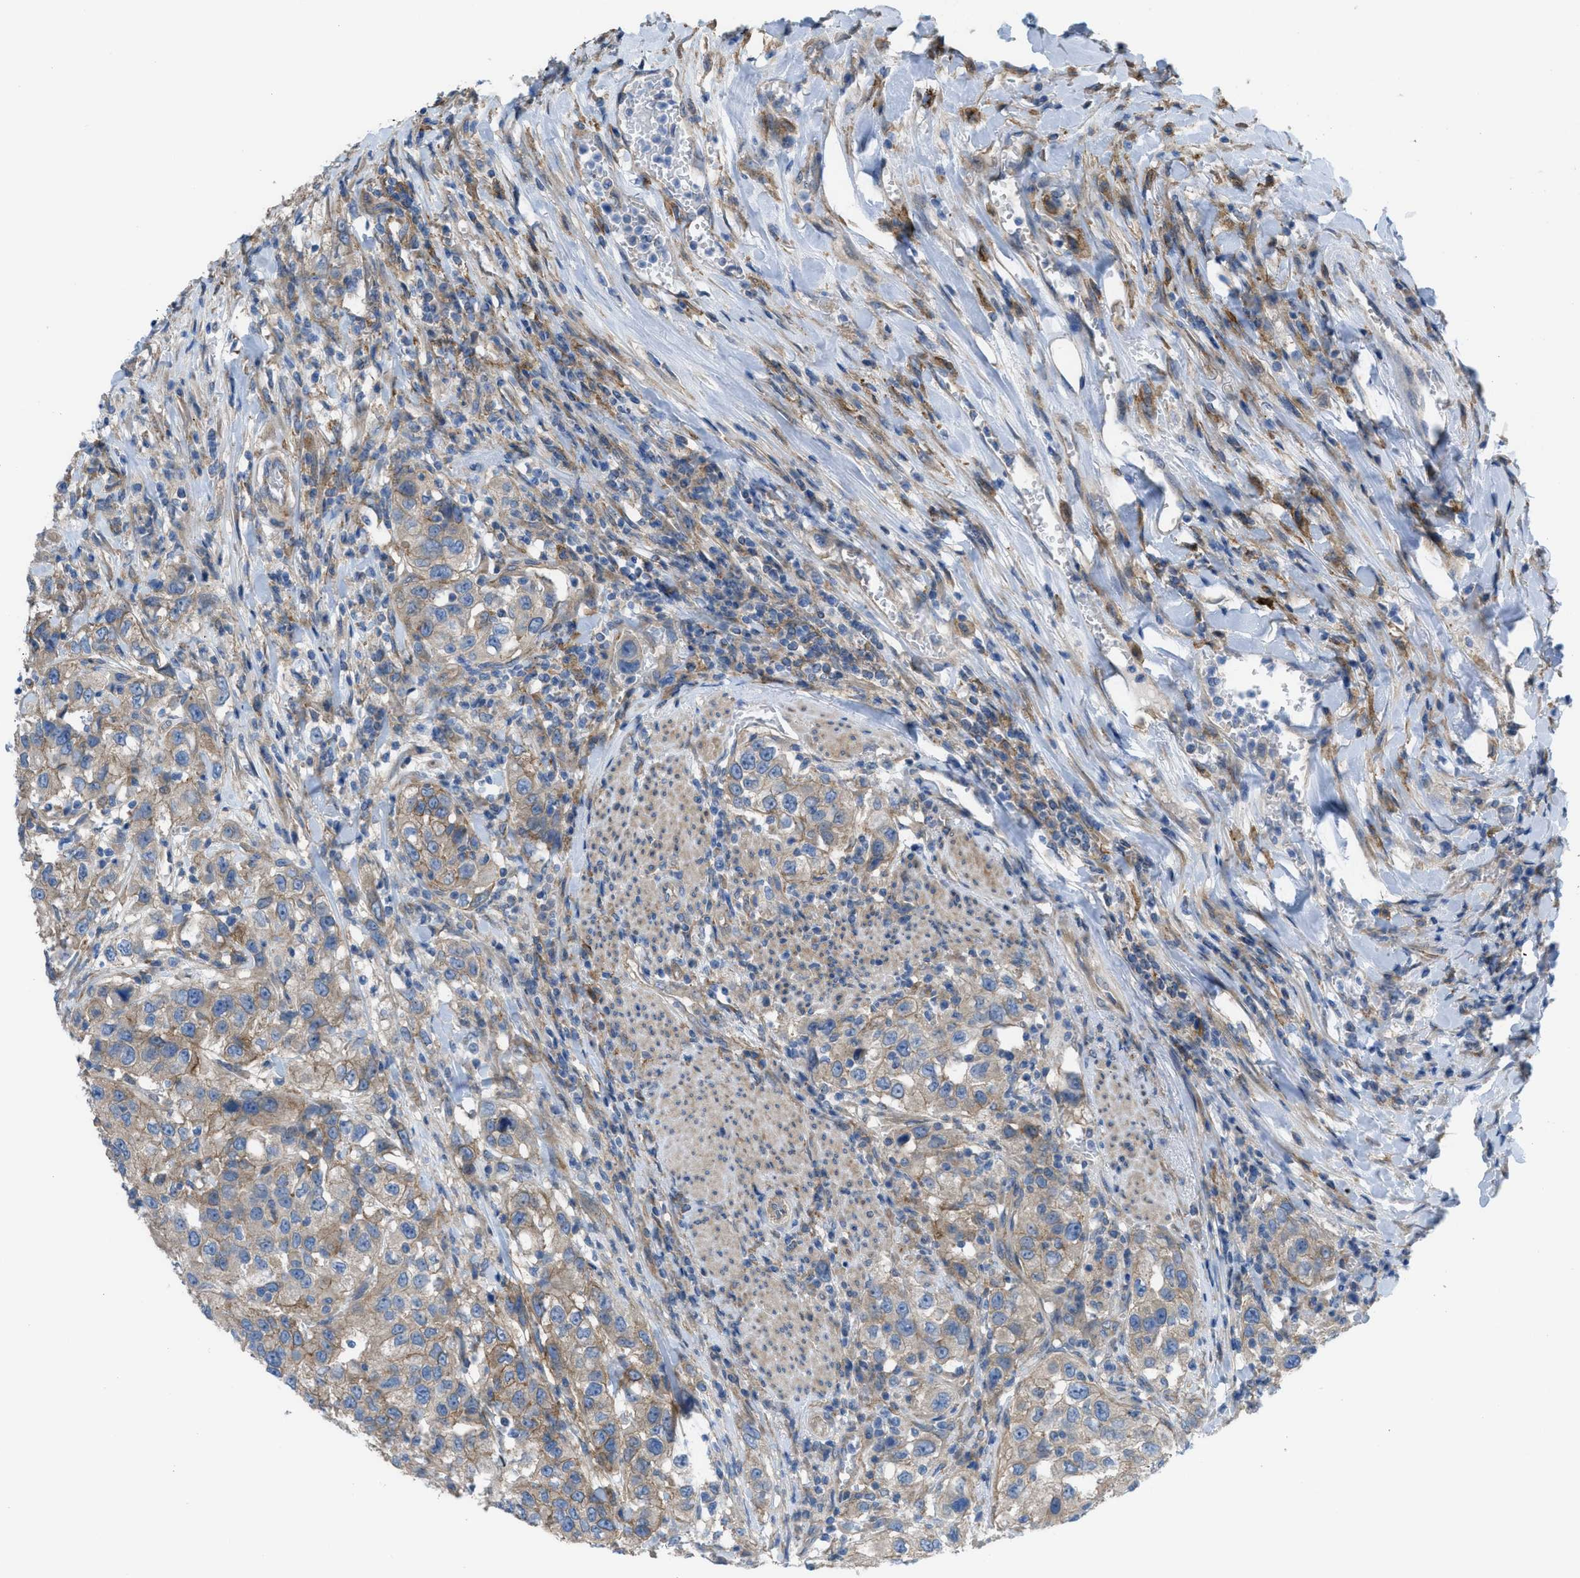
{"staining": {"intensity": "moderate", "quantity": "25%-75%", "location": "cytoplasmic/membranous"}, "tissue": "urothelial cancer", "cell_type": "Tumor cells", "image_type": "cancer", "snomed": [{"axis": "morphology", "description": "Urothelial carcinoma, High grade"}, {"axis": "topography", "description": "Urinary bladder"}], "caption": "Immunohistochemistry (IHC) micrograph of neoplastic tissue: human urothelial carcinoma (high-grade) stained using immunohistochemistry (IHC) exhibits medium levels of moderate protein expression localized specifically in the cytoplasmic/membranous of tumor cells, appearing as a cytoplasmic/membranous brown color.", "gene": "EGFR", "patient": {"sex": "female", "age": 80}}